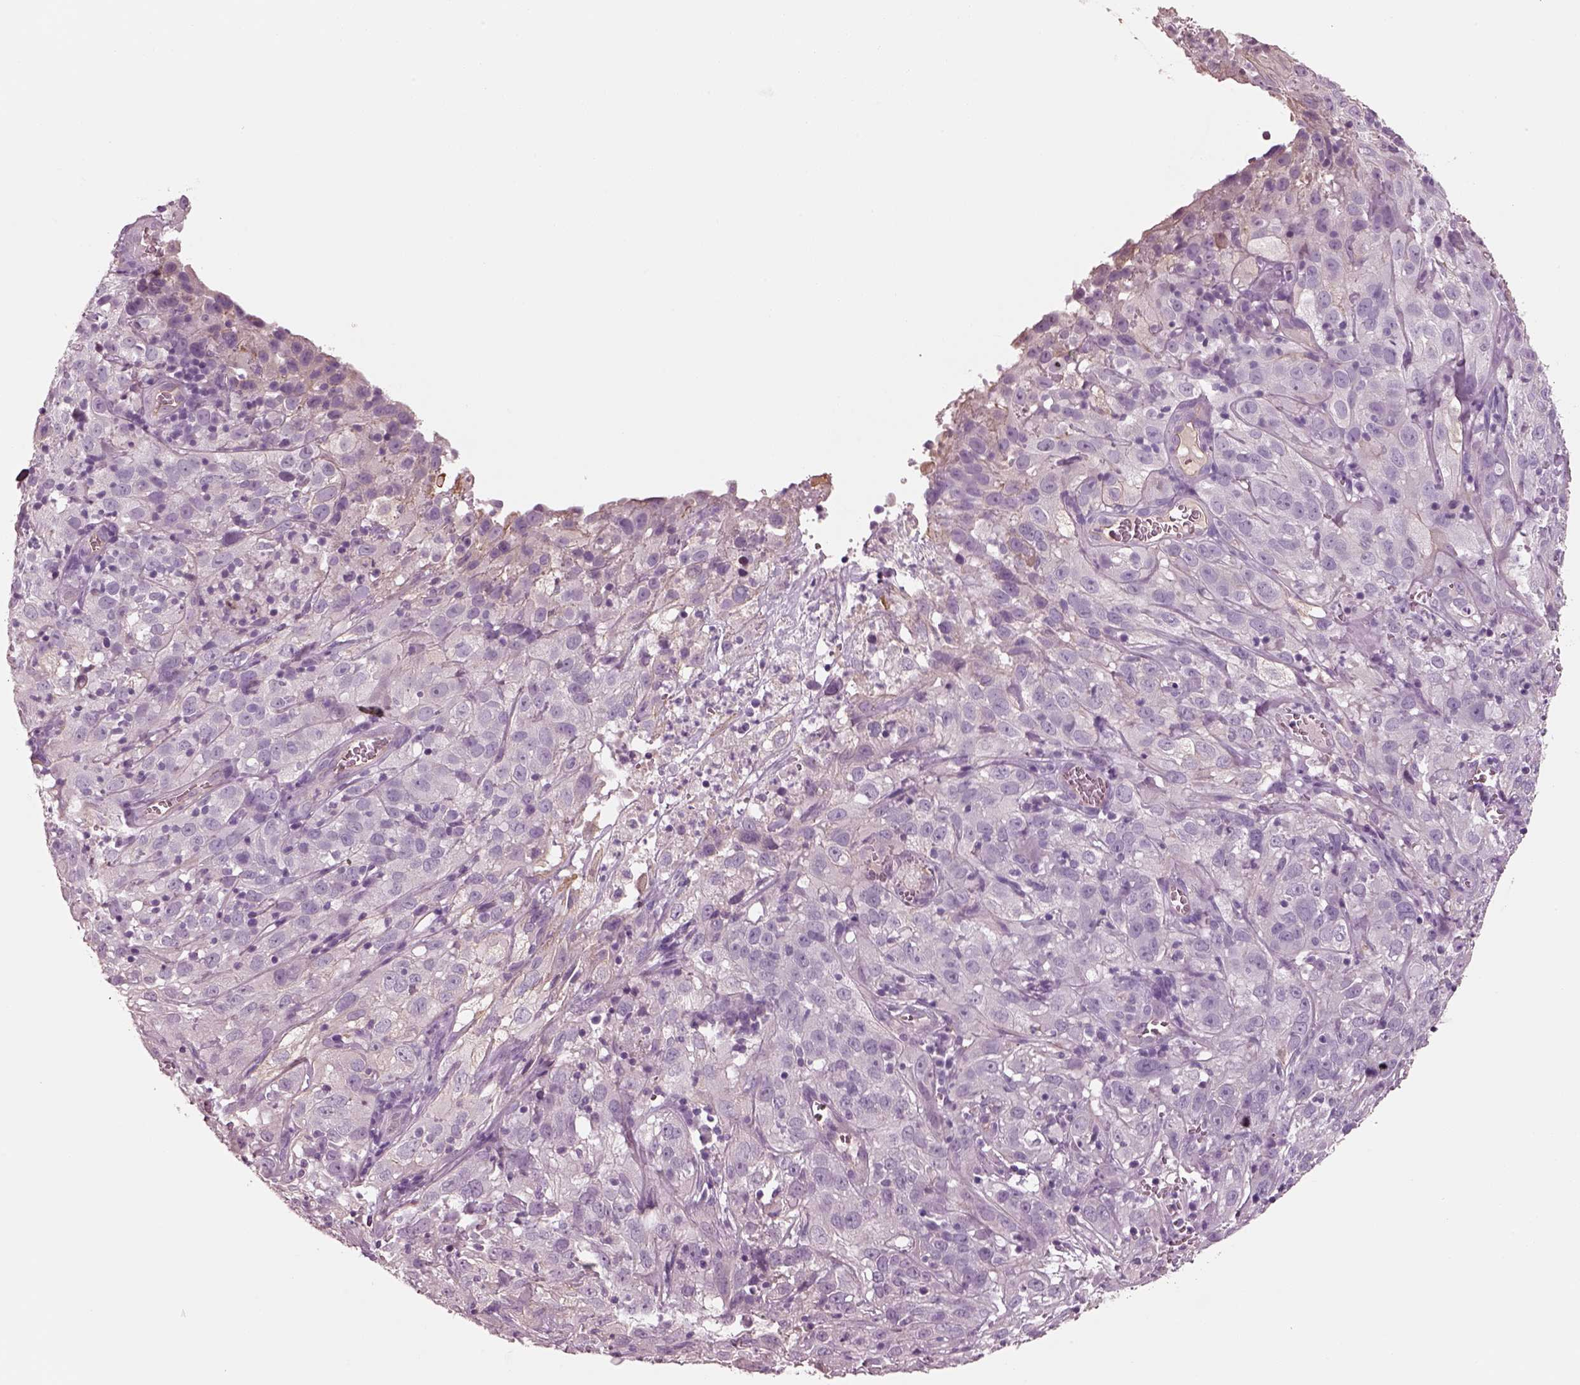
{"staining": {"intensity": "negative", "quantity": "none", "location": "none"}, "tissue": "cervical cancer", "cell_type": "Tumor cells", "image_type": "cancer", "snomed": [{"axis": "morphology", "description": "Squamous cell carcinoma, NOS"}, {"axis": "topography", "description": "Cervix"}], "caption": "High magnification brightfield microscopy of squamous cell carcinoma (cervical) stained with DAB (3,3'-diaminobenzidine) (brown) and counterstained with hematoxylin (blue): tumor cells show no significant positivity.", "gene": "IGLL1", "patient": {"sex": "female", "age": 32}}